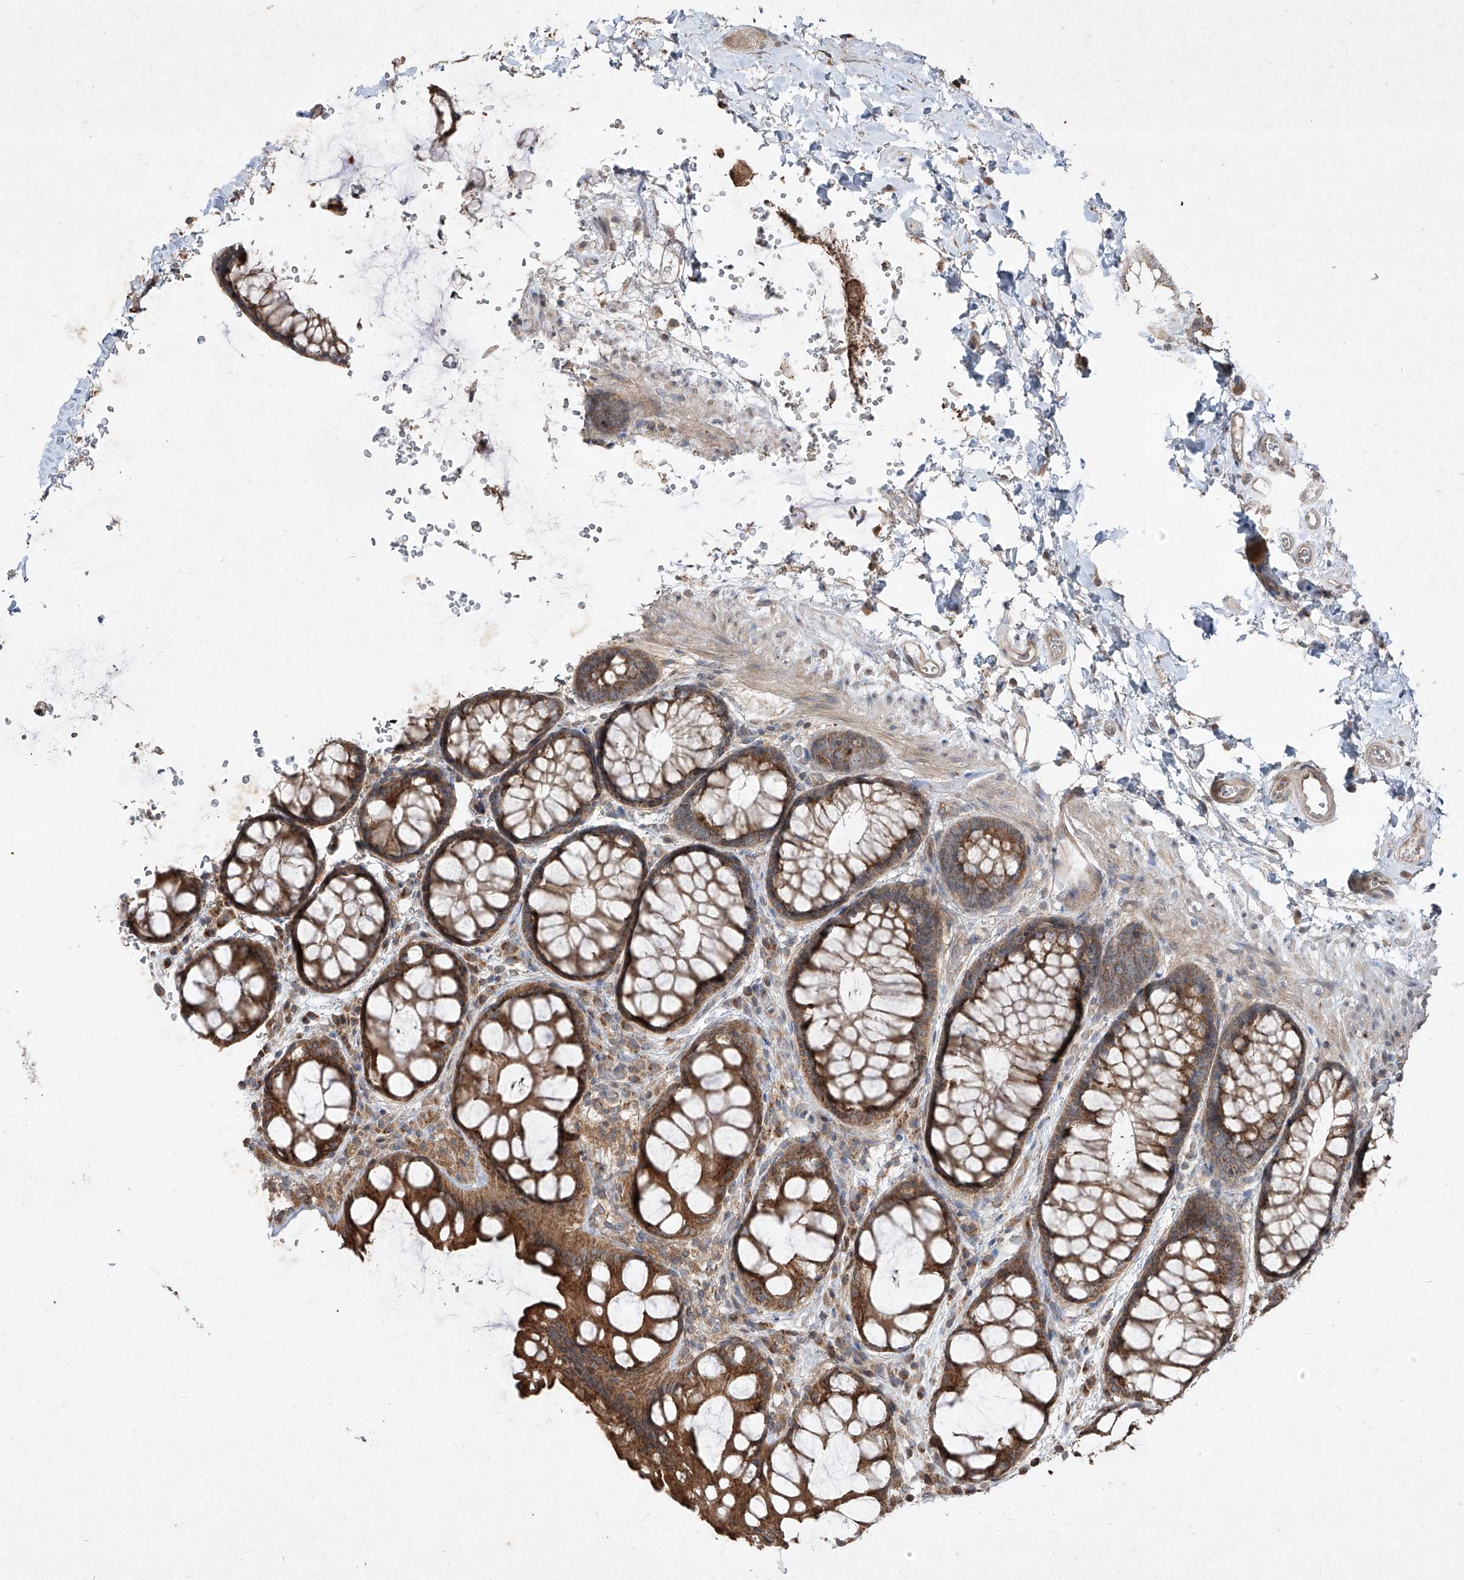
{"staining": {"intensity": "moderate", "quantity": ">75%", "location": "cytoplasmic/membranous"}, "tissue": "colon", "cell_type": "Endothelial cells", "image_type": "normal", "snomed": [{"axis": "morphology", "description": "Normal tissue, NOS"}, {"axis": "topography", "description": "Colon"}], "caption": "IHC (DAB) staining of unremarkable colon shows moderate cytoplasmic/membranous protein positivity in approximately >75% of endothelial cells.", "gene": "ABCD3", "patient": {"sex": "male", "age": 47}}